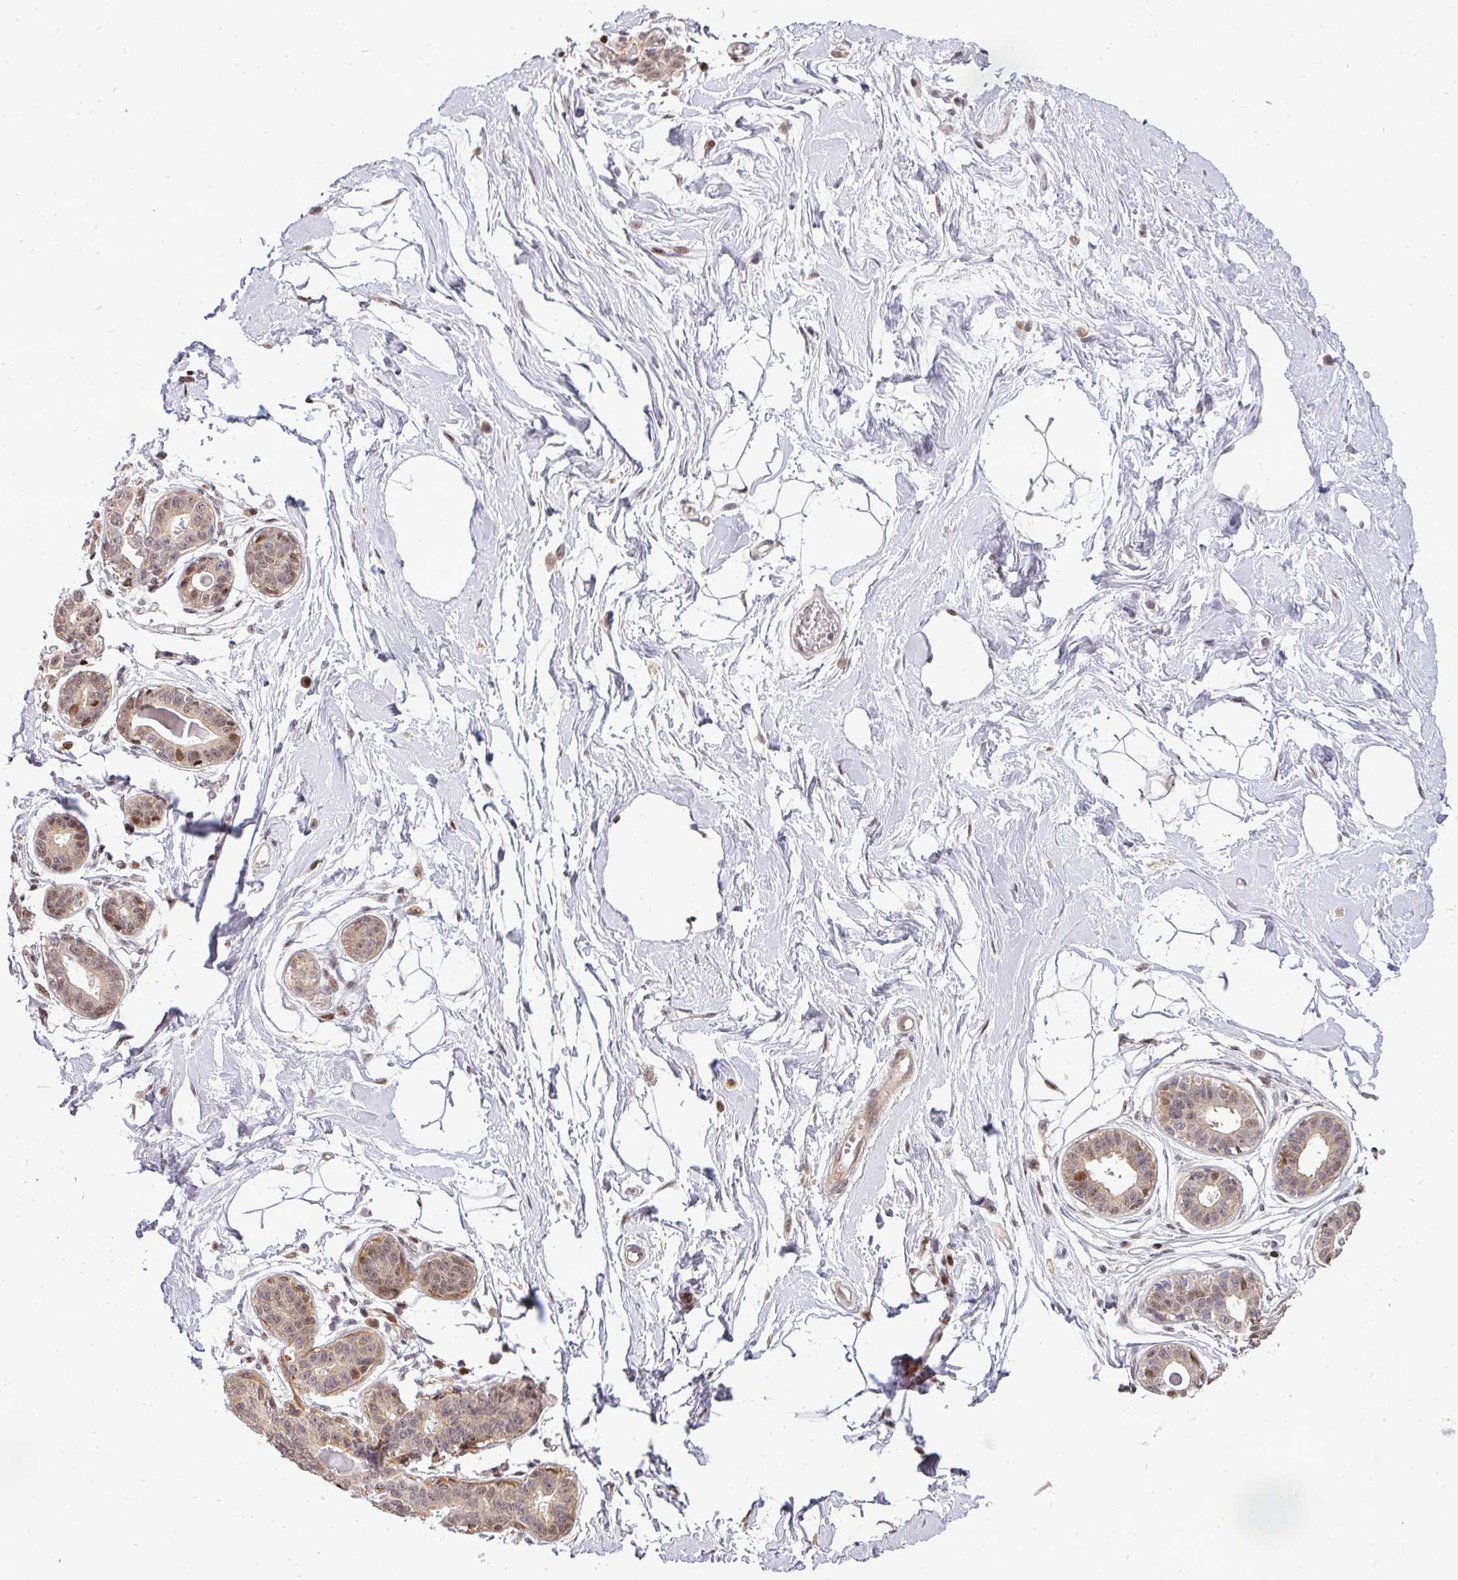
{"staining": {"intensity": "negative", "quantity": "none", "location": "none"}, "tissue": "breast", "cell_type": "Adipocytes", "image_type": "normal", "snomed": [{"axis": "morphology", "description": "Normal tissue, NOS"}, {"axis": "topography", "description": "Breast"}], "caption": "Breast was stained to show a protein in brown. There is no significant staining in adipocytes. (DAB immunohistochemistry visualized using brightfield microscopy, high magnification).", "gene": "MAZ", "patient": {"sex": "female", "age": 45}}